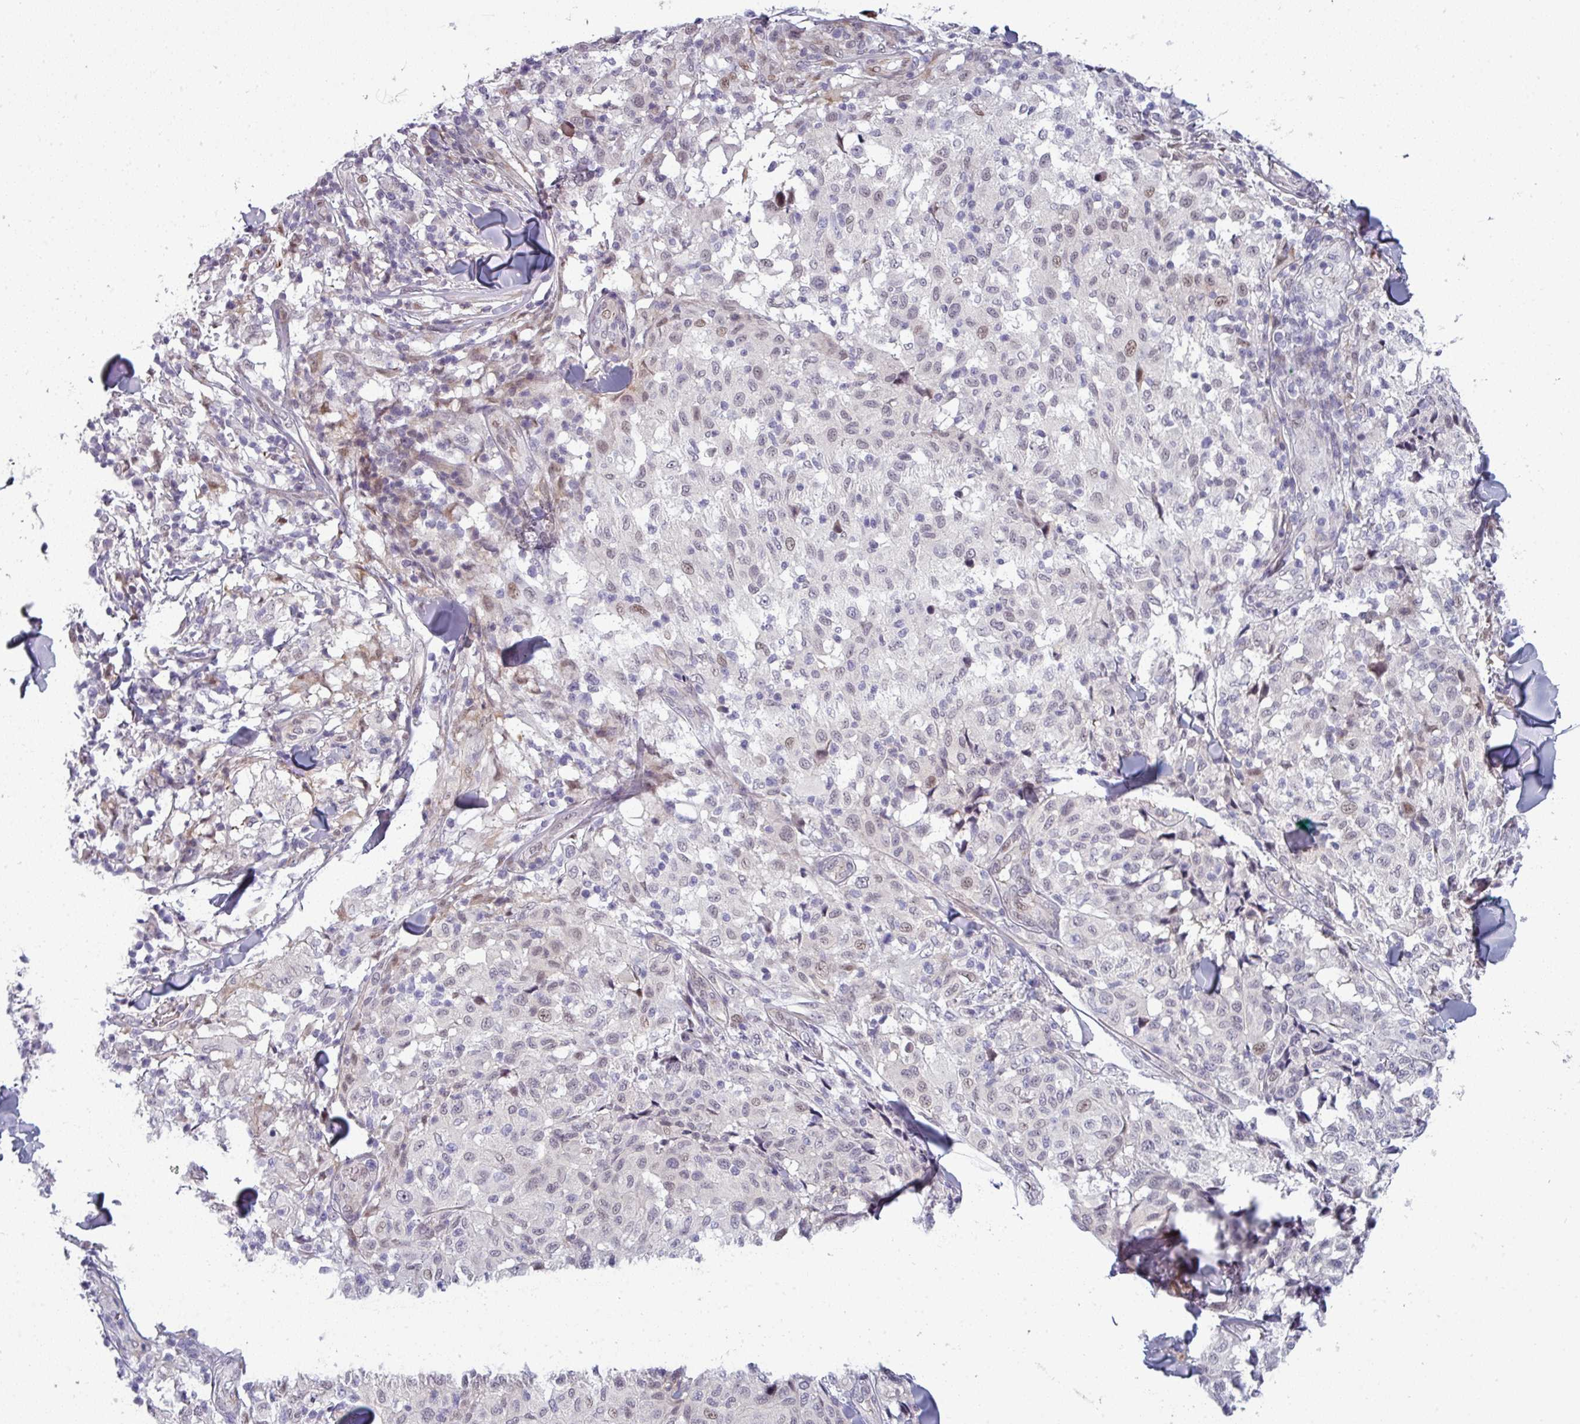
{"staining": {"intensity": "weak", "quantity": "<25%", "location": "nuclear"}, "tissue": "melanoma", "cell_type": "Tumor cells", "image_type": "cancer", "snomed": [{"axis": "morphology", "description": "Malignant melanoma, NOS"}, {"axis": "topography", "description": "Skin"}], "caption": "An IHC micrograph of melanoma is shown. There is no staining in tumor cells of melanoma.", "gene": "PRAMEF12", "patient": {"sex": "male", "age": 66}}